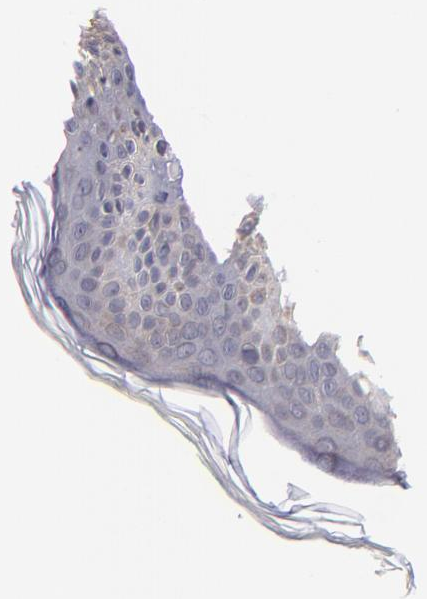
{"staining": {"intensity": "weak", "quantity": ">75%", "location": "cytoplasmic/membranous"}, "tissue": "skin", "cell_type": "Fibroblasts", "image_type": "normal", "snomed": [{"axis": "morphology", "description": "Normal tissue, NOS"}, {"axis": "topography", "description": "Skin"}], "caption": "Skin stained with immunohistochemistry (IHC) reveals weak cytoplasmic/membranous expression in about >75% of fibroblasts.", "gene": "EIF3L", "patient": {"sex": "female", "age": 4}}